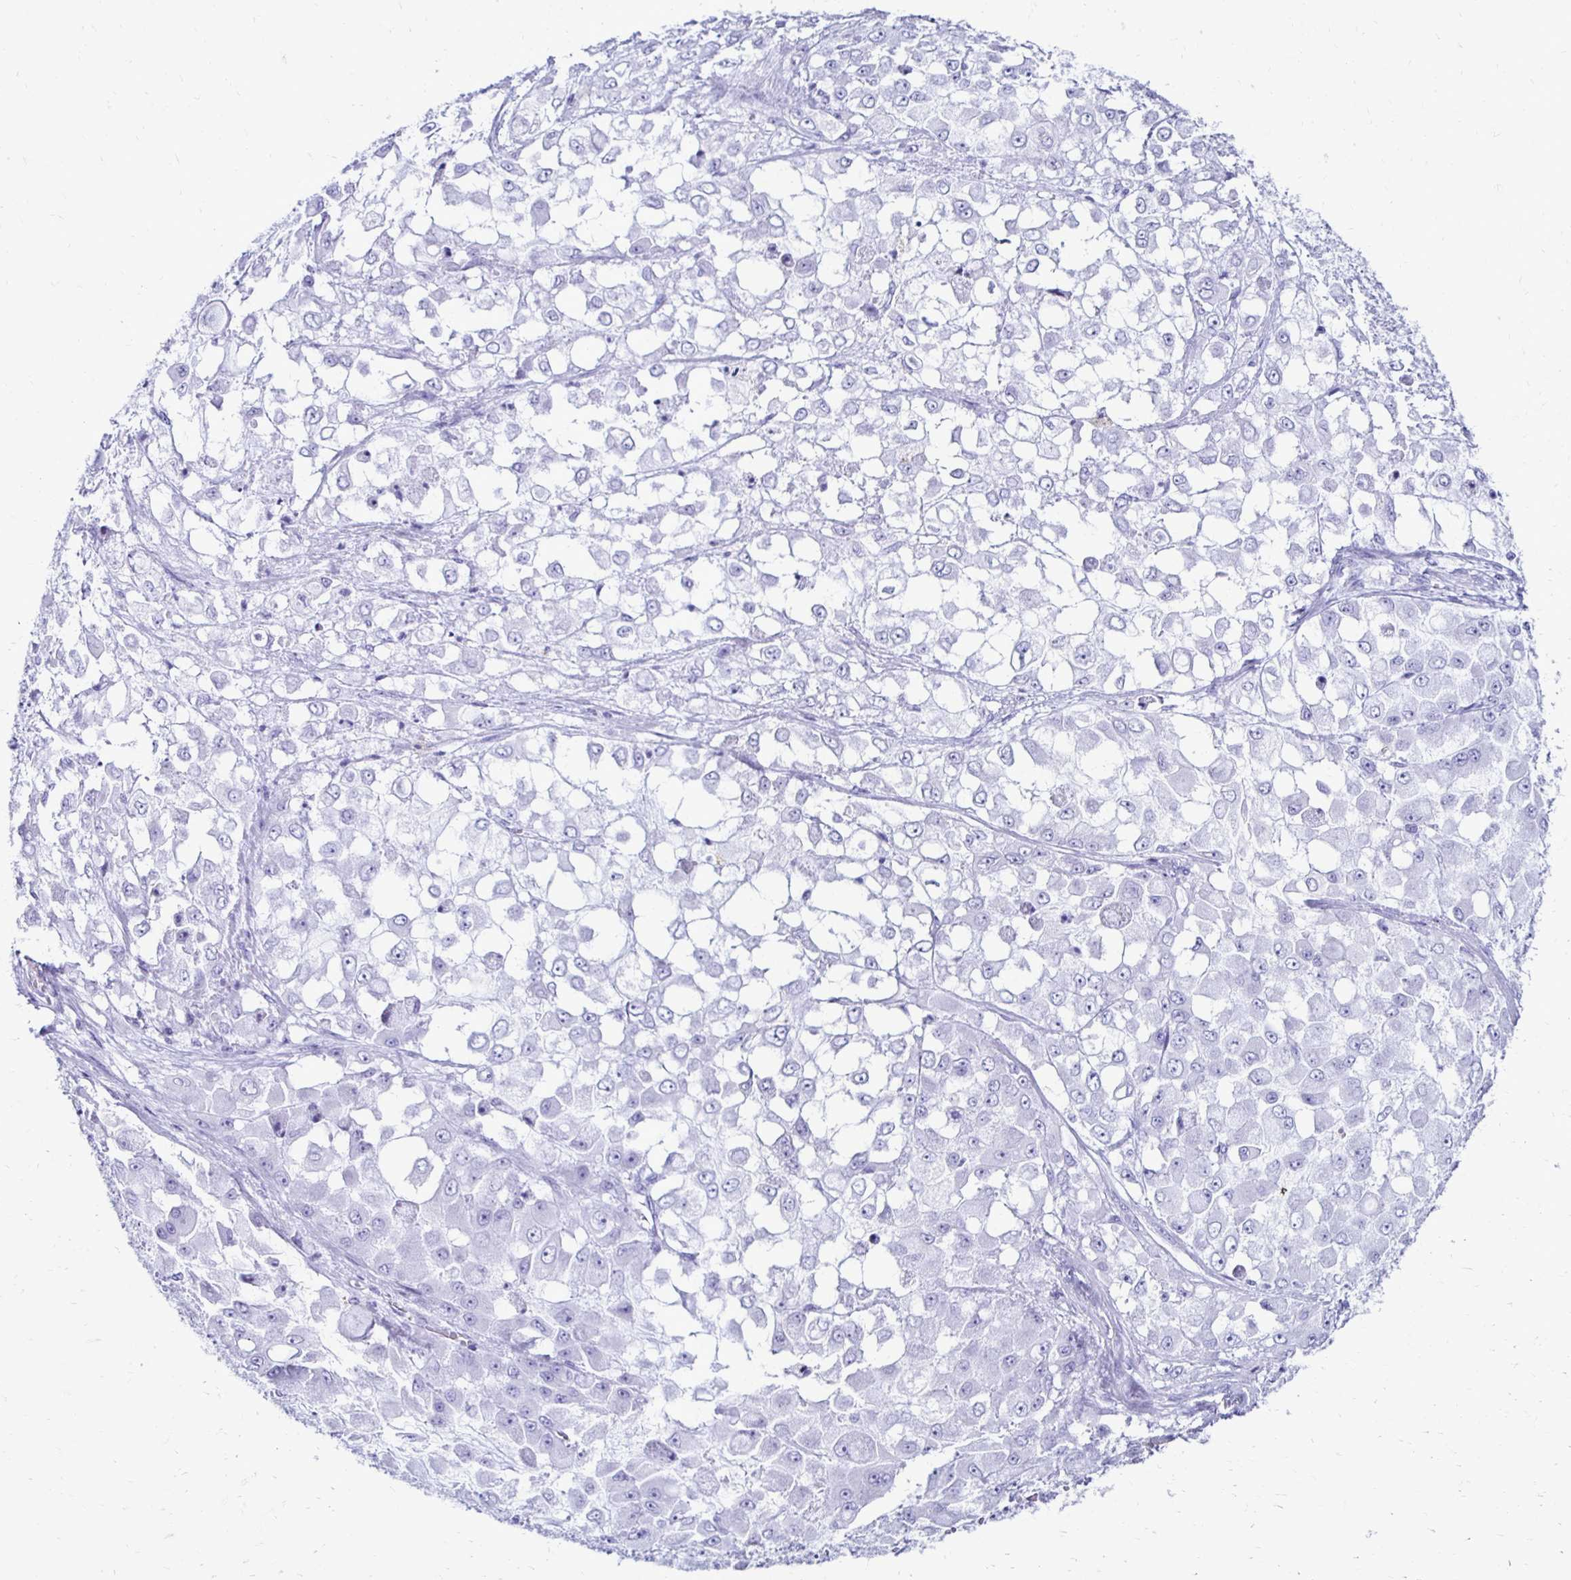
{"staining": {"intensity": "negative", "quantity": "none", "location": "none"}, "tissue": "stomach cancer", "cell_type": "Tumor cells", "image_type": "cancer", "snomed": [{"axis": "morphology", "description": "Adenocarcinoma, NOS"}, {"axis": "topography", "description": "Stomach"}], "caption": "Tumor cells are negative for brown protein staining in adenocarcinoma (stomach).", "gene": "CST5", "patient": {"sex": "female", "age": 76}}